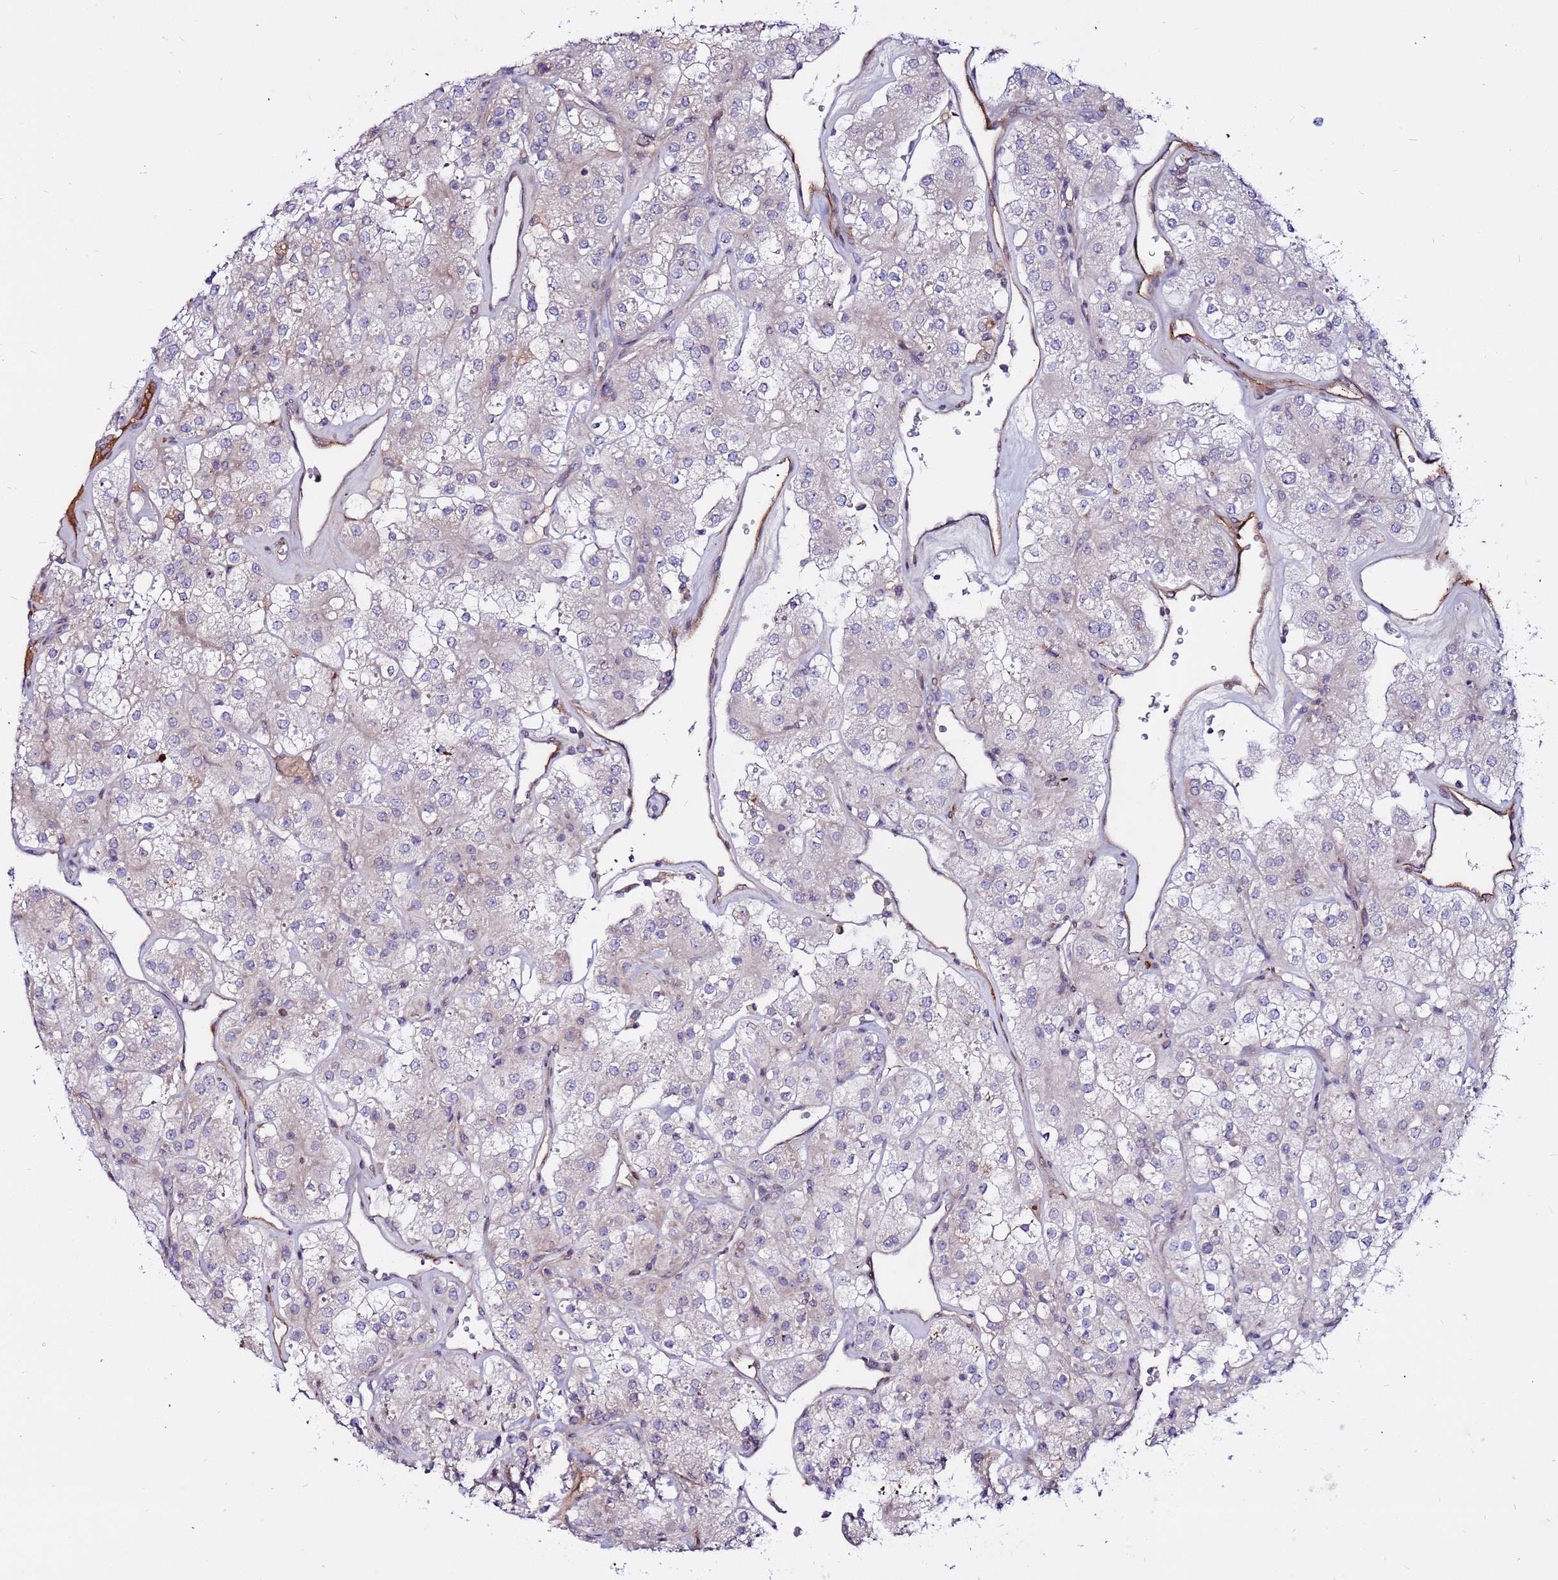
{"staining": {"intensity": "negative", "quantity": "none", "location": "none"}, "tissue": "renal cancer", "cell_type": "Tumor cells", "image_type": "cancer", "snomed": [{"axis": "morphology", "description": "Adenocarcinoma, NOS"}, {"axis": "topography", "description": "Kidney"}], "caption": "Tumor cells are negative for brown protein staining in adenocarcinoma (renal). (DAB immunohistochemistry visualized using brightfield microscopy, high magnification).", "gene": "CCDC71", "patient": {"sex": "male", "age": 77}}